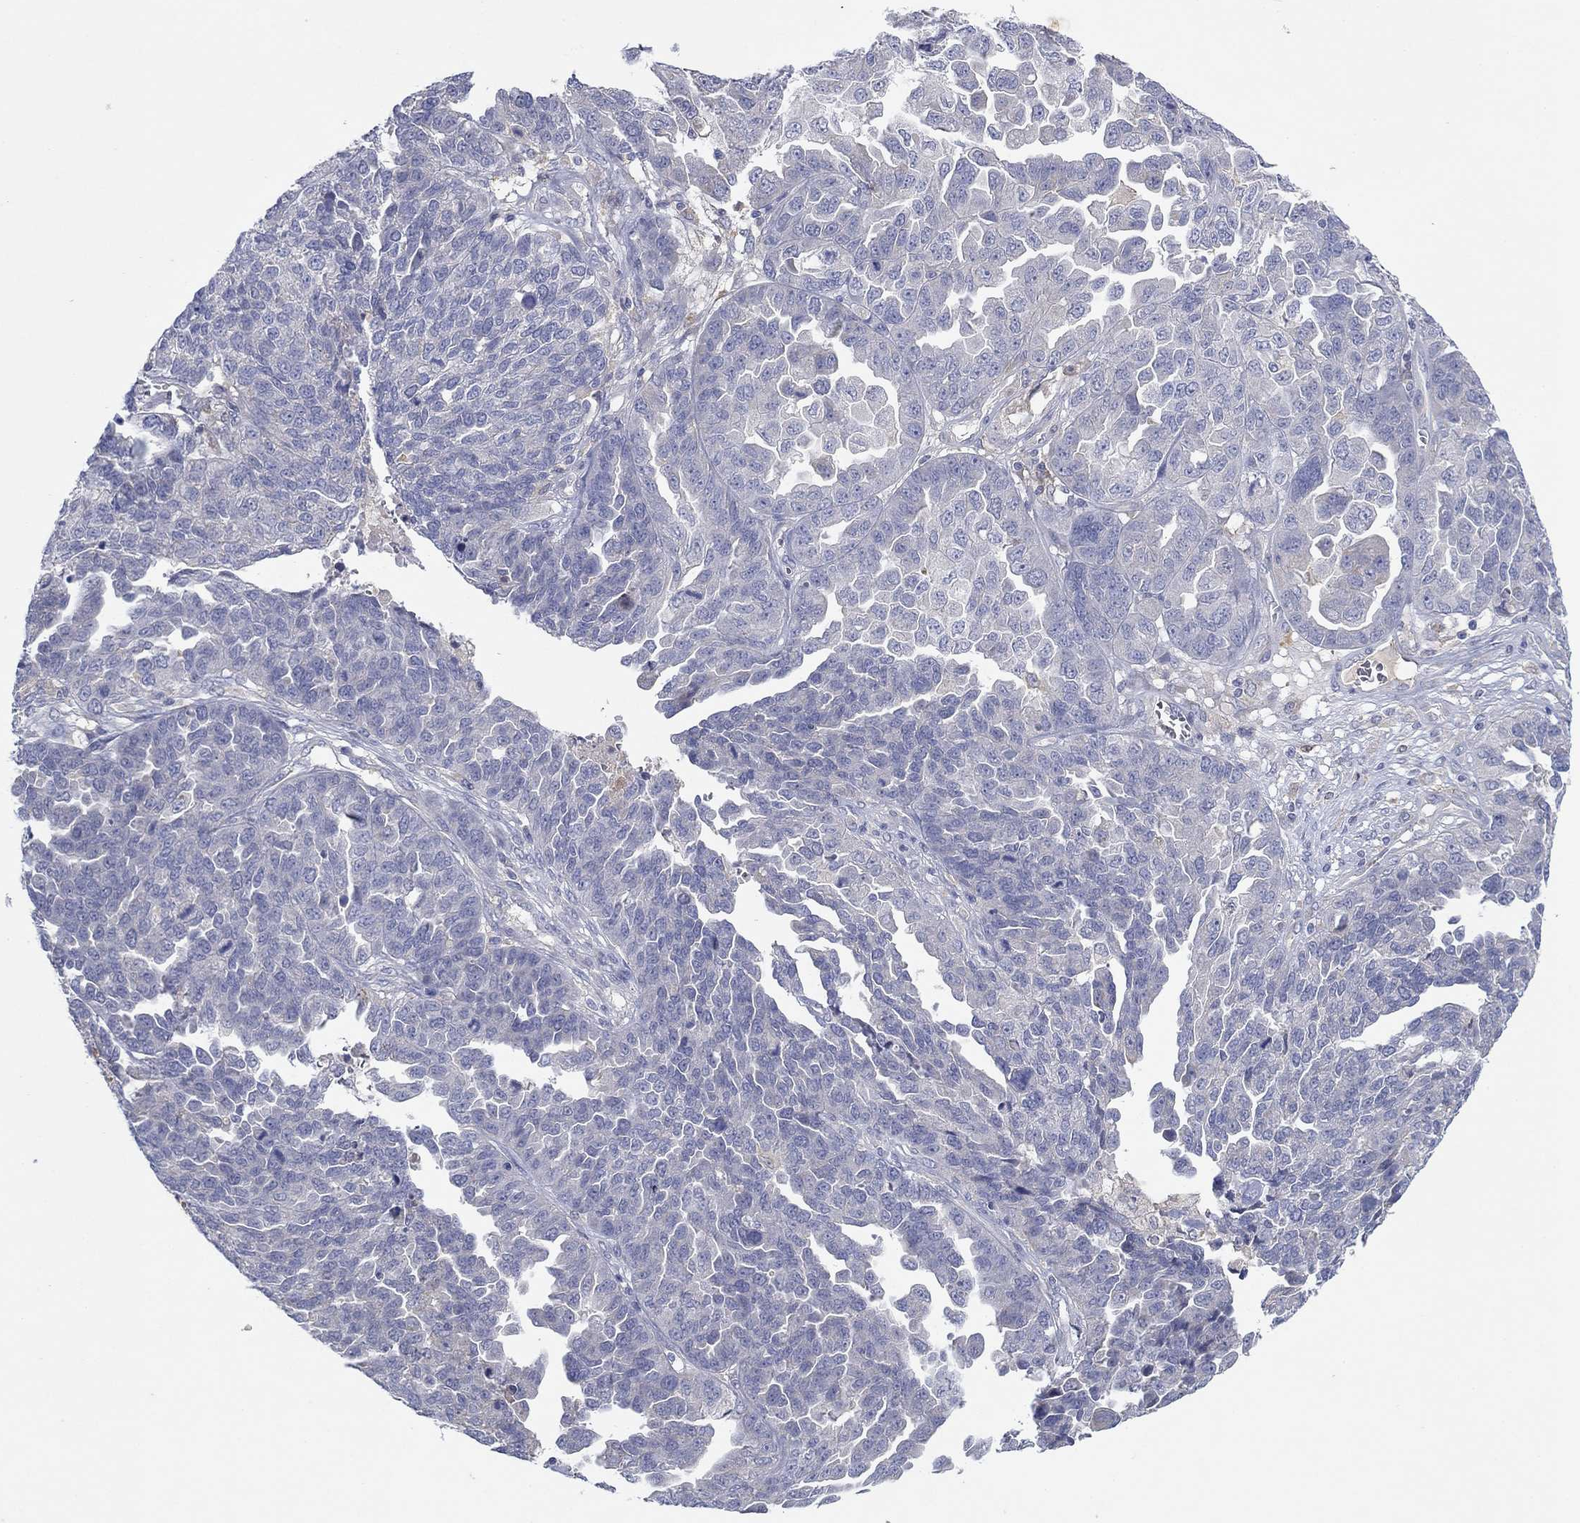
{"staining": {"intensity": "negative", "quantity": "none", "location": "none"}, "tissue": "ovarian cancer", "cell_type": "Tumor cells", "image_type": "cancer", "snomed": [{"axis": "morphology", "description": "Cystadenocarcinoma, serous, NOS"}, {"axis": "topography", "description": "Ovary"}], "caption": "There is no significant staining in tumor cells of ovarian cancer (serous cystadenocarcinoma). Nuclei are stained in blue.", "gene": "PLCL2", "patient": {"sex": "female", "age": 87}}